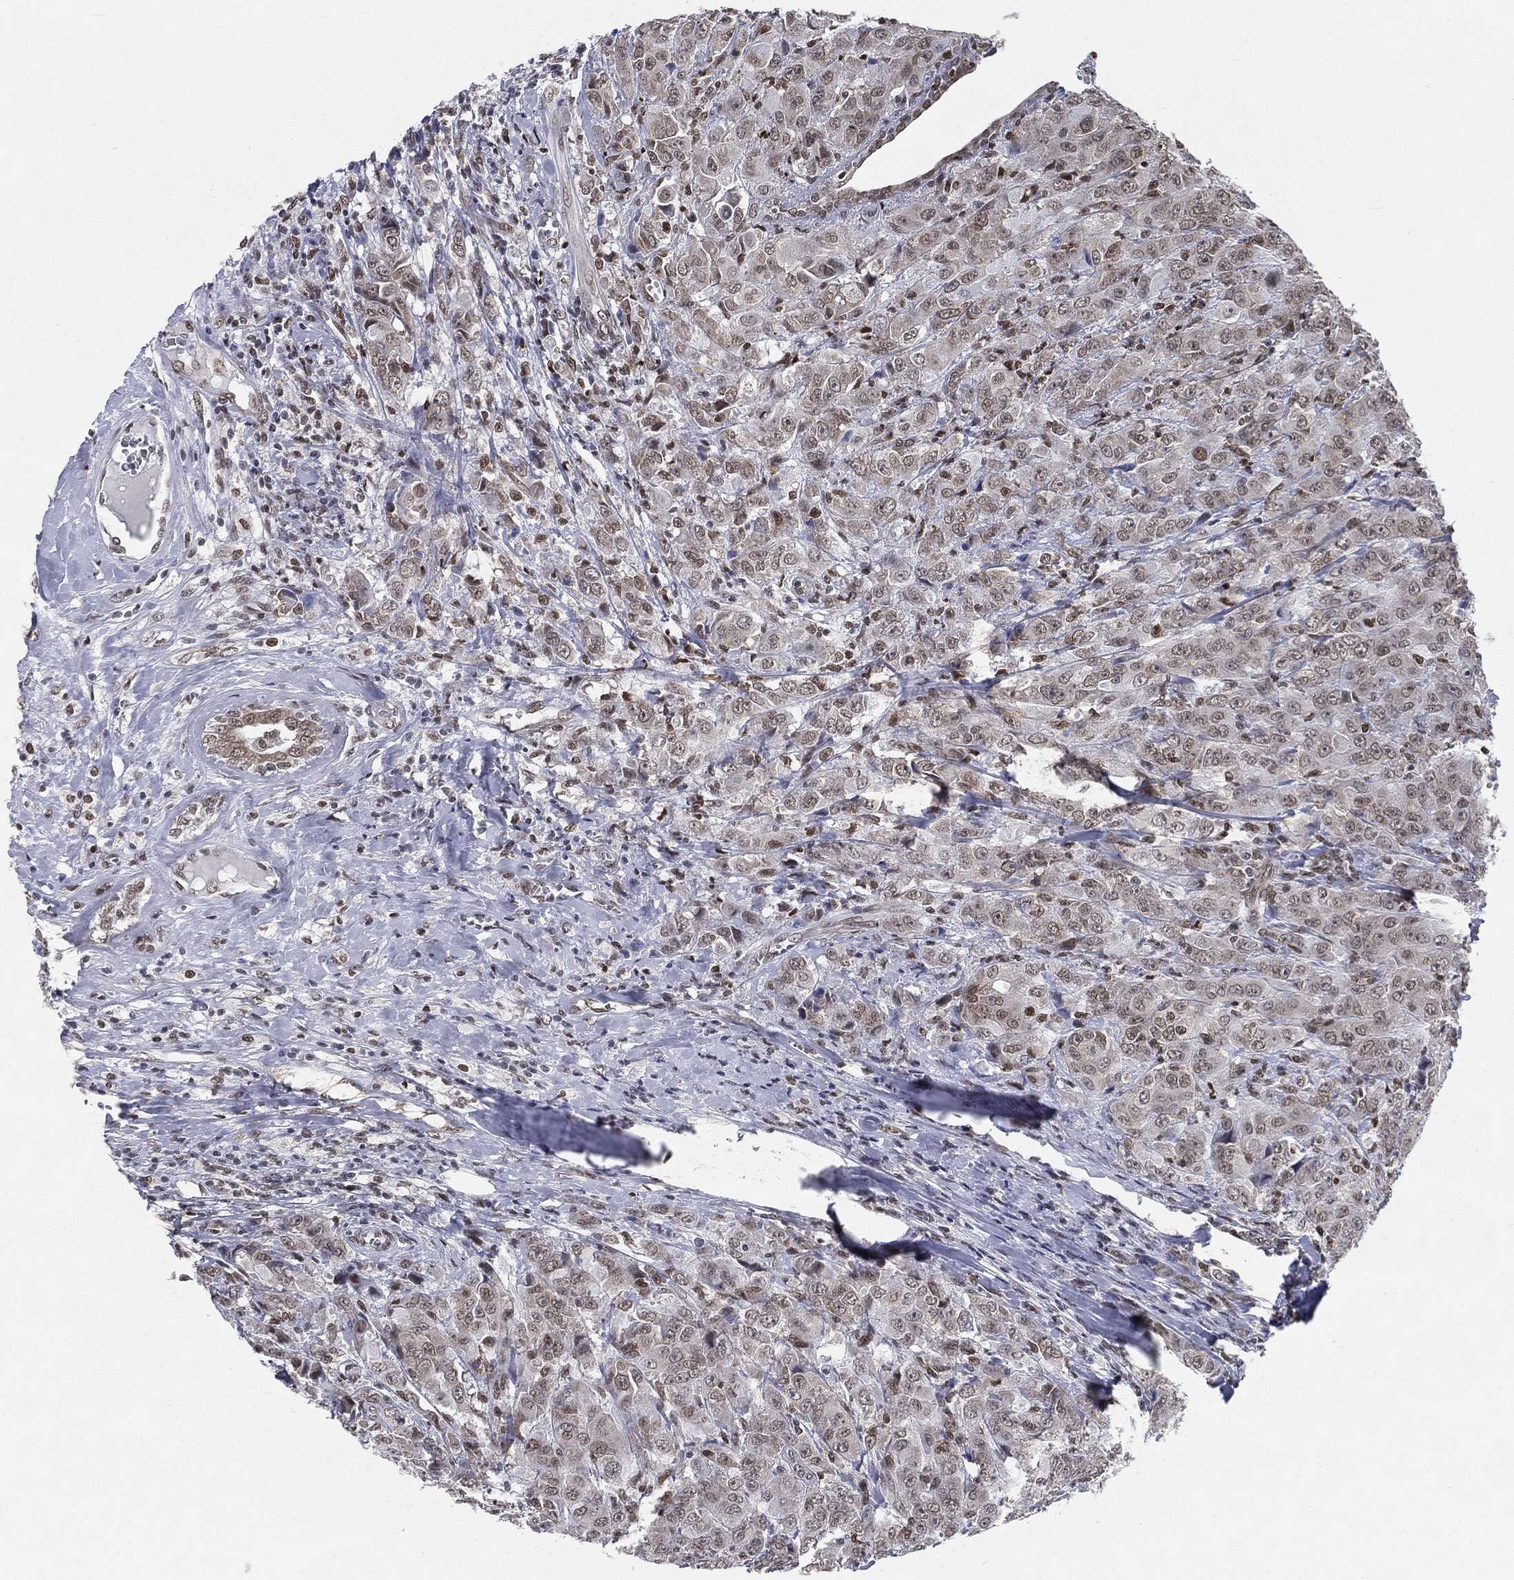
{"staining": {"intensity": "weak", "quantity": "<25%", "location": "nuclear"}, "tissue": "breast cancer", "cell_type": "Tumor cells", "image_type": "cancer", "snomed": [{"axis": "morphology", "description": "Duct carcinoma"}, {"axis": "topography", "description": "Breast"}], "caption": "Tumor cells are negative for brown protein staining in breast invasive ductal carcinoma.", "gene": "FUBP3", "patient": {"sex": "female", "age": 43}}